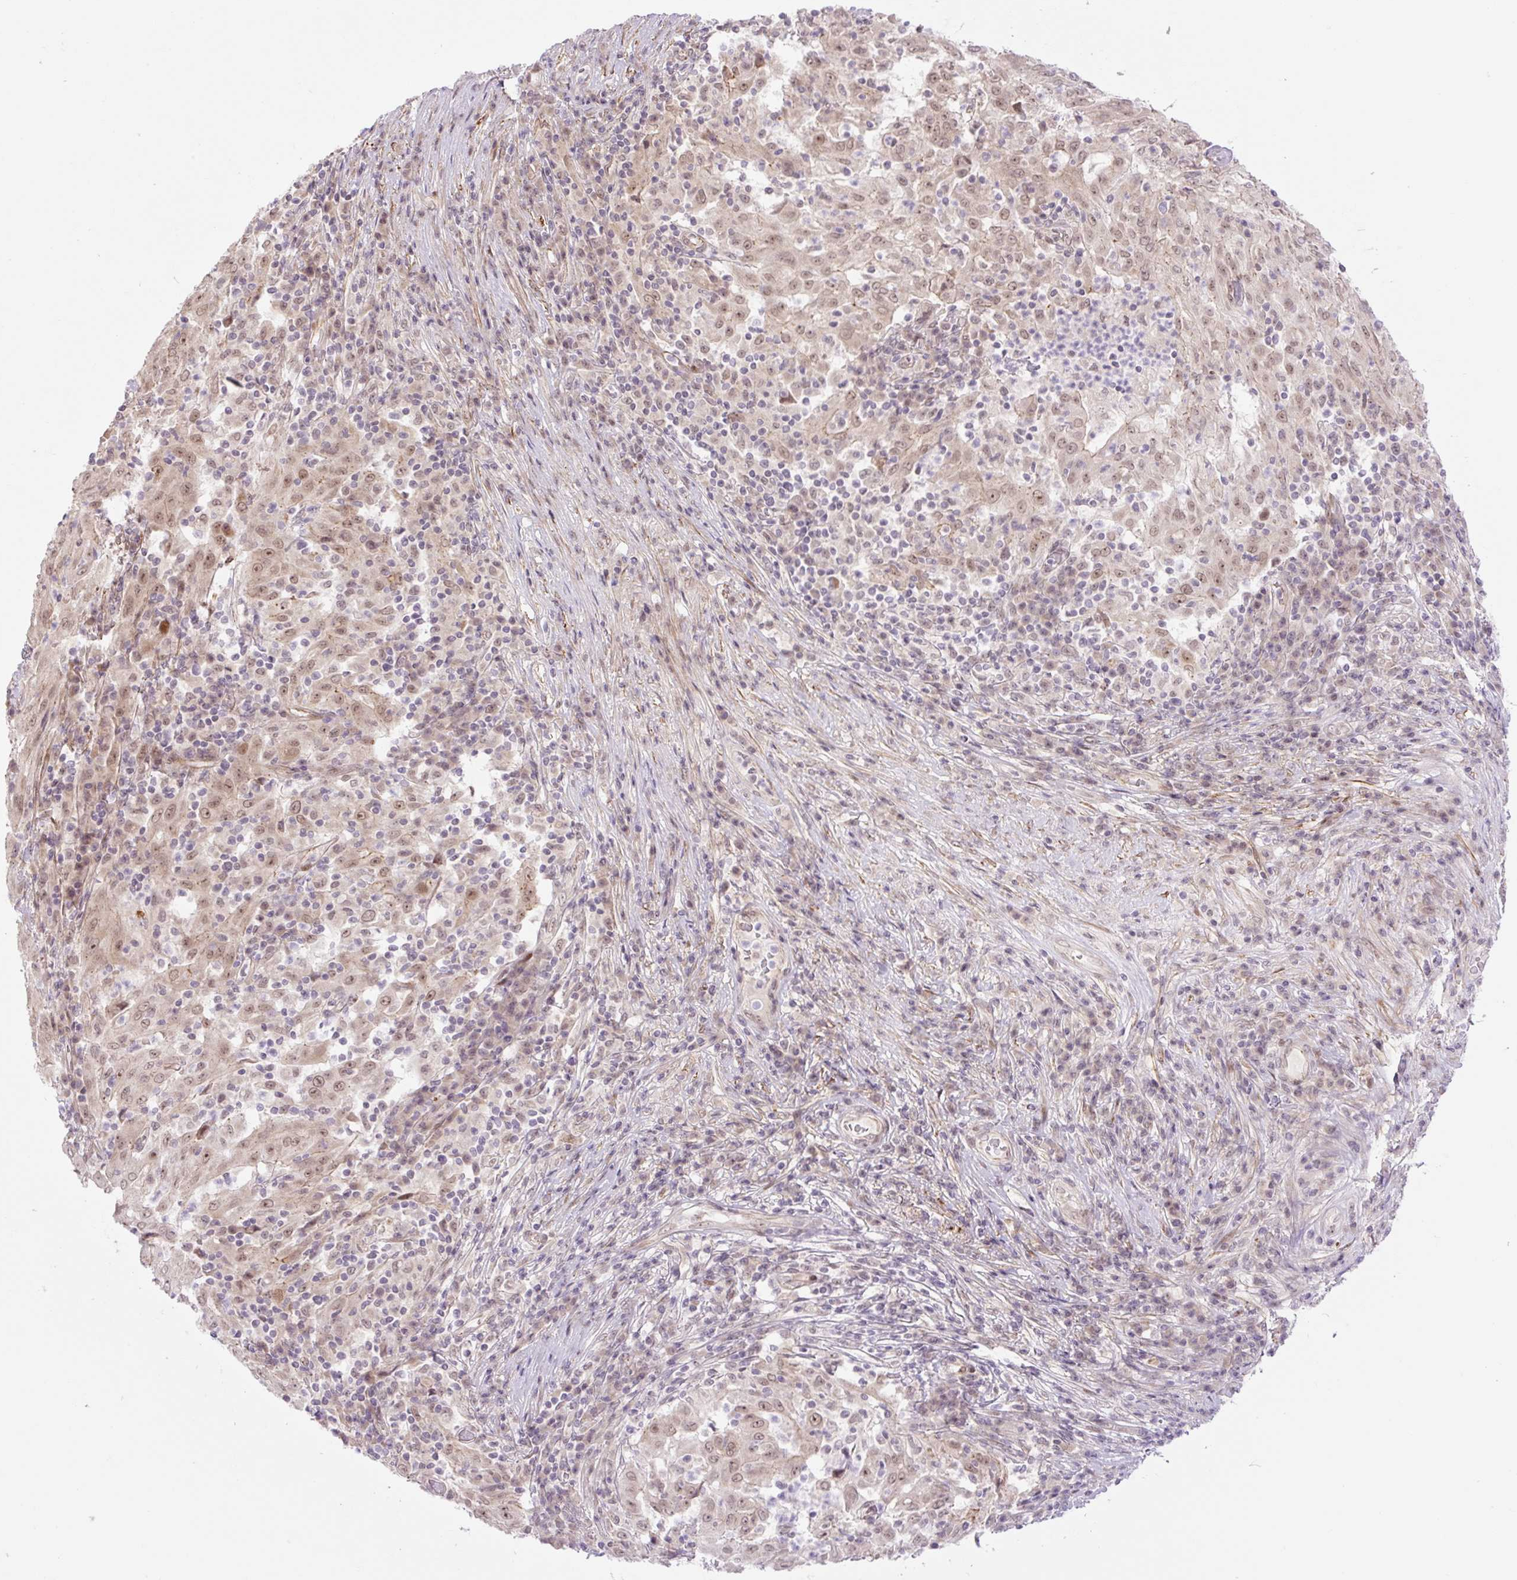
{"staining": {"intensity": "moderate", "quantity": ">75%", "location": "cytoplasmic/membranous,nuclear"}, "tissue": "pancreatic cancer", "cell_type": "Tumor cells", "image_type": "cancer", "snomed": [{"axis": "morphology", "description": "Adenocarcinoma, NOS"}, {"axis": "topography", "description": "Pancreas"}], "caption": "Adenocarcinoma (pancreatic) stained for a protein (brown) displays moderate cytoplasmic/membranous and nuclear positive expression in approximately >75% of tumor cells.", "gene": "ICE1", "patient": {"sex": "male", "age": 63}}